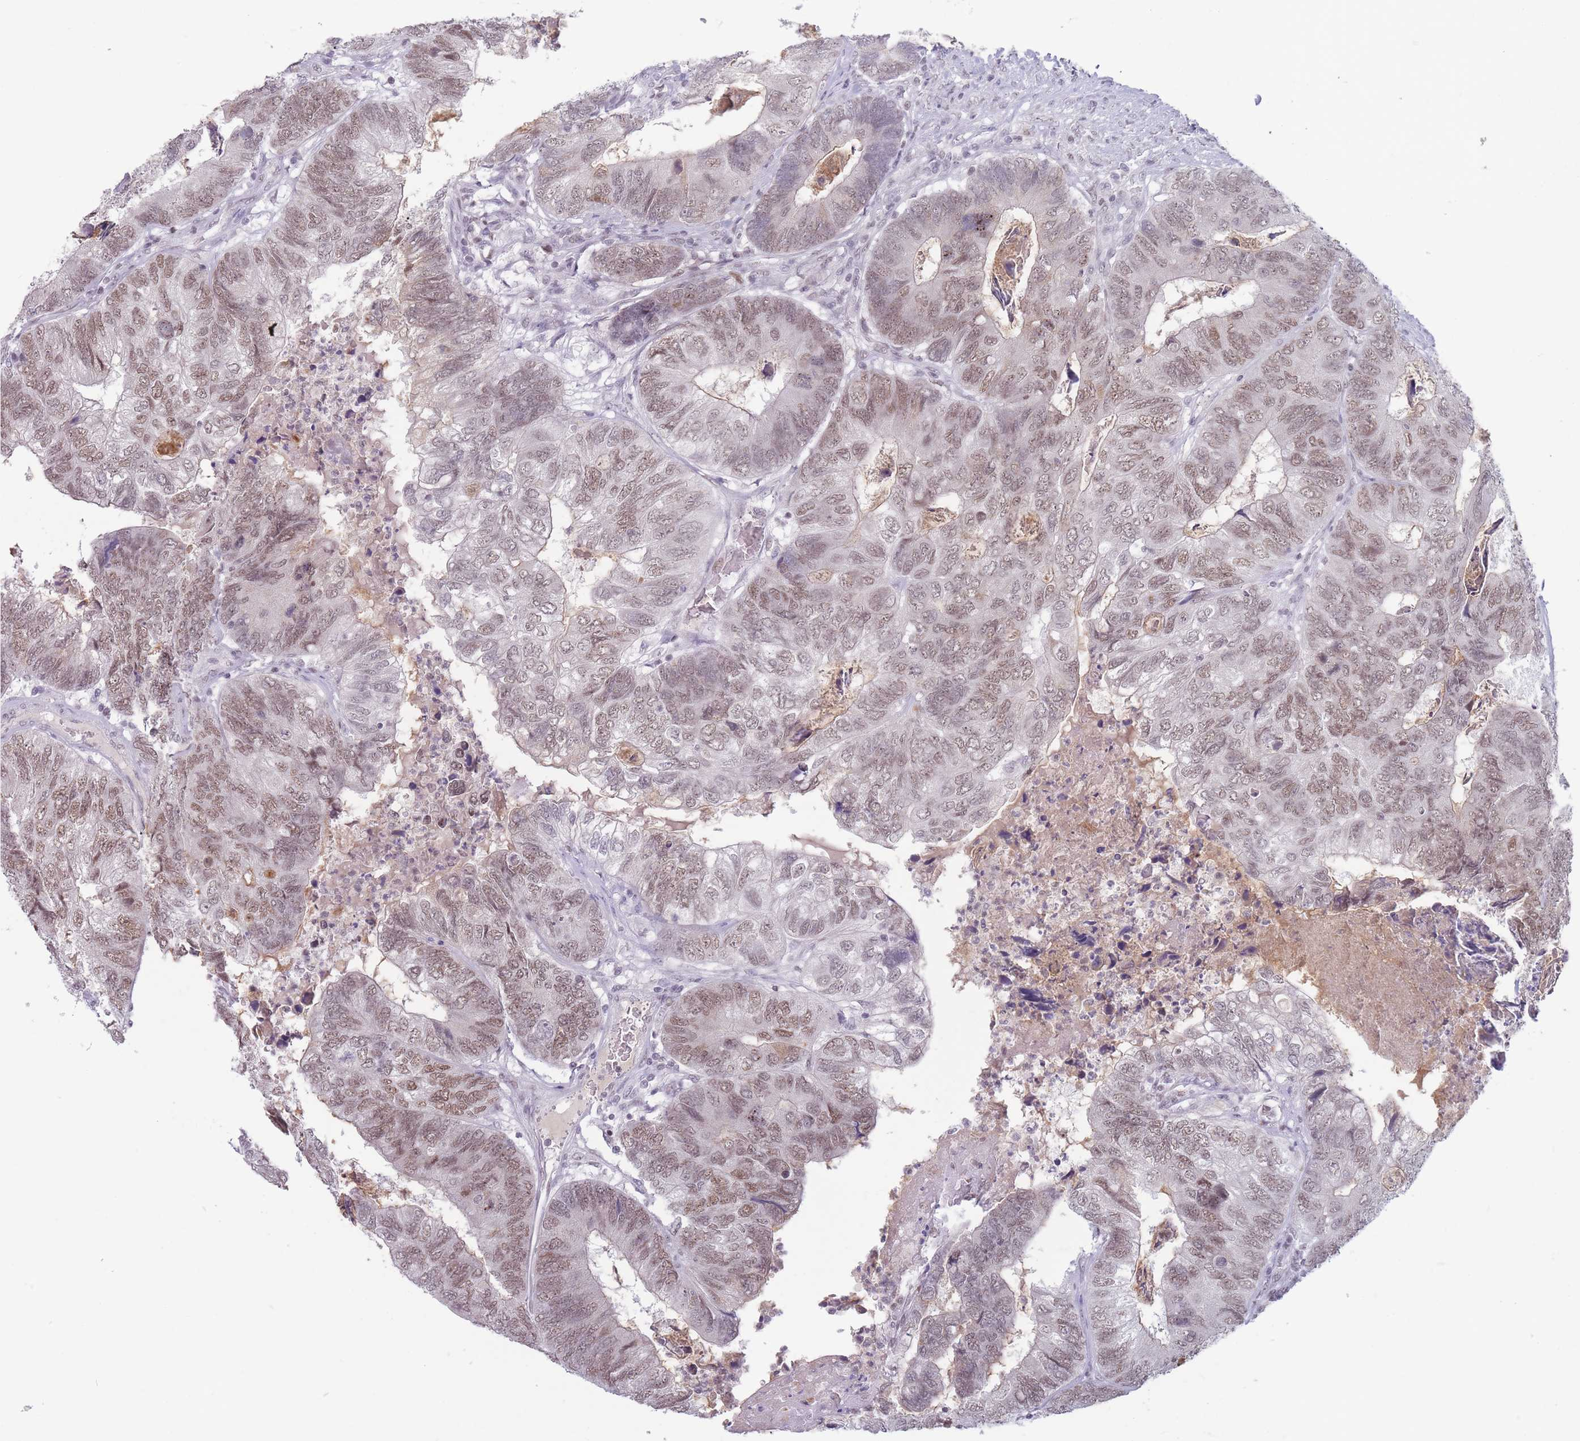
{"staining": {"intensity": "moderate", "quantity": "25%-75%", "location": "nuclear"}, "tissue": "colorectal cancer", "cell_type": "Tumor cells", "image_type": "cancer", "snomed": [{"axis": "morphology", "description": "Adenocarcinoma, NOS"}, {"axis": "topography", "description": "Colon"}], "caption": "The image demonstrates immunohistochemical staining of colorectal cancer (adenocarcinoma). There is moderate nuclear staining is seen in approximately 25%-75% of tumor cells.", "gene": "ARID3B", "patient": {"sex": "female", "age": 67}}